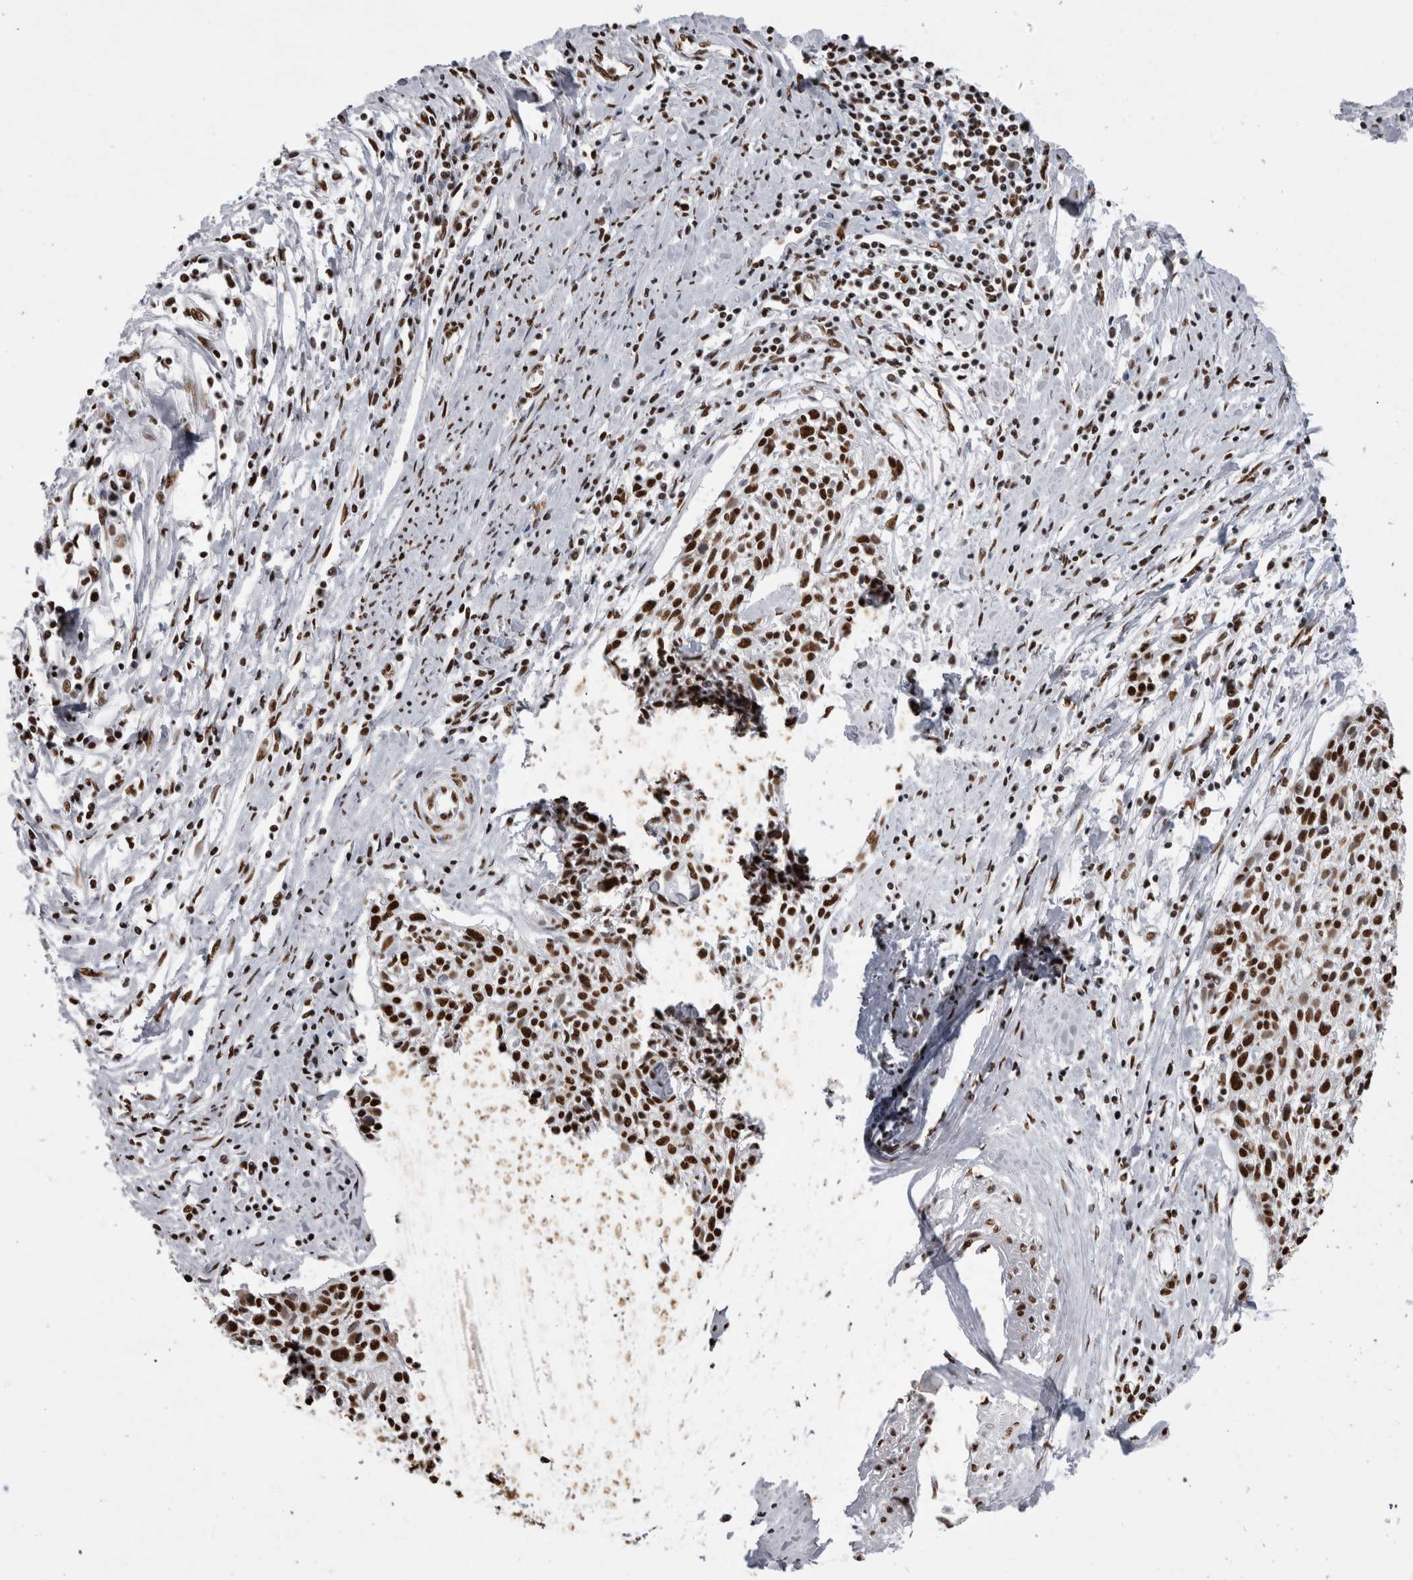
{"staining": {"intensity": "strong", "quantity": ">75%", "location": "nuclear"}, "tissue": "cervical cancer", "cell_type": "Tumor cells", "image_type": "cancer", "snomed": [{"axis": "morphology", "description": "Squamous cell carcinoma, NOS"}, {"axis": "topography", "description": "Cervix"}], "caption": "Cervical cancer (squamous cell carcinoma) stained for a protein exhibits strong nuclear positivity in tumor cells.", "gene": "ALPK3", "patient": {"sex": "female", "age": 51}}